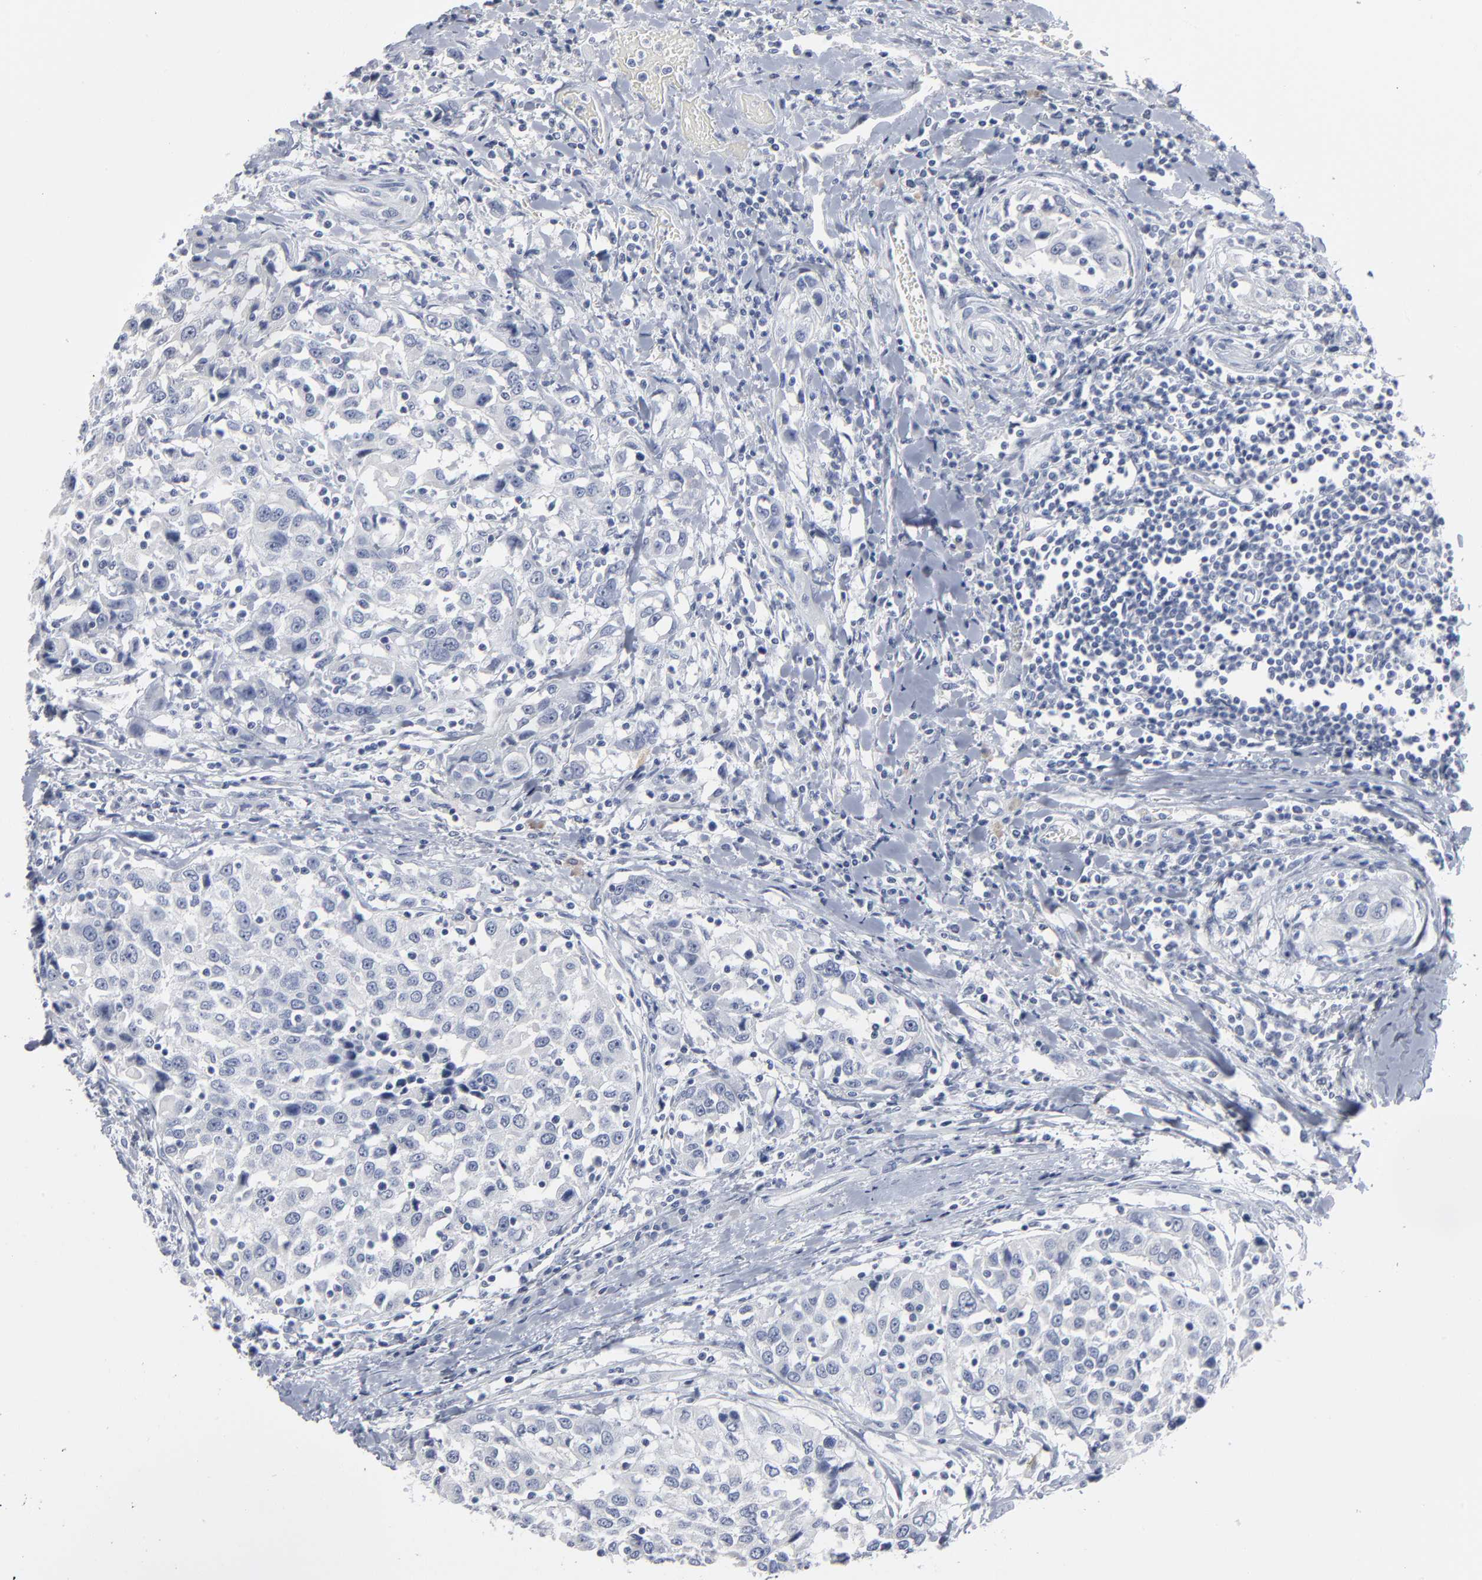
{"staining": {"intensity": "negative", "quantity": "none", "location": "none"}, "tissue": "urothelial cancer", "cell_type": "Tumor cells", "image_type": "cancer", "snomed": [{"axis": "morphology", "description": "Urothelial carcinoma, High grade"}, {"axis": "topography", "description": "Urinary bladder"}], "caption": "High-grade urothelial carcinoma was stained to show a protein in brown. There is no significant staining in tumor cells. (Brightfield microscopy of DAB immunohistochemistry at high magnification).", "gene": "PAGE1", "patient": {"sex": "female", "age": 80}}